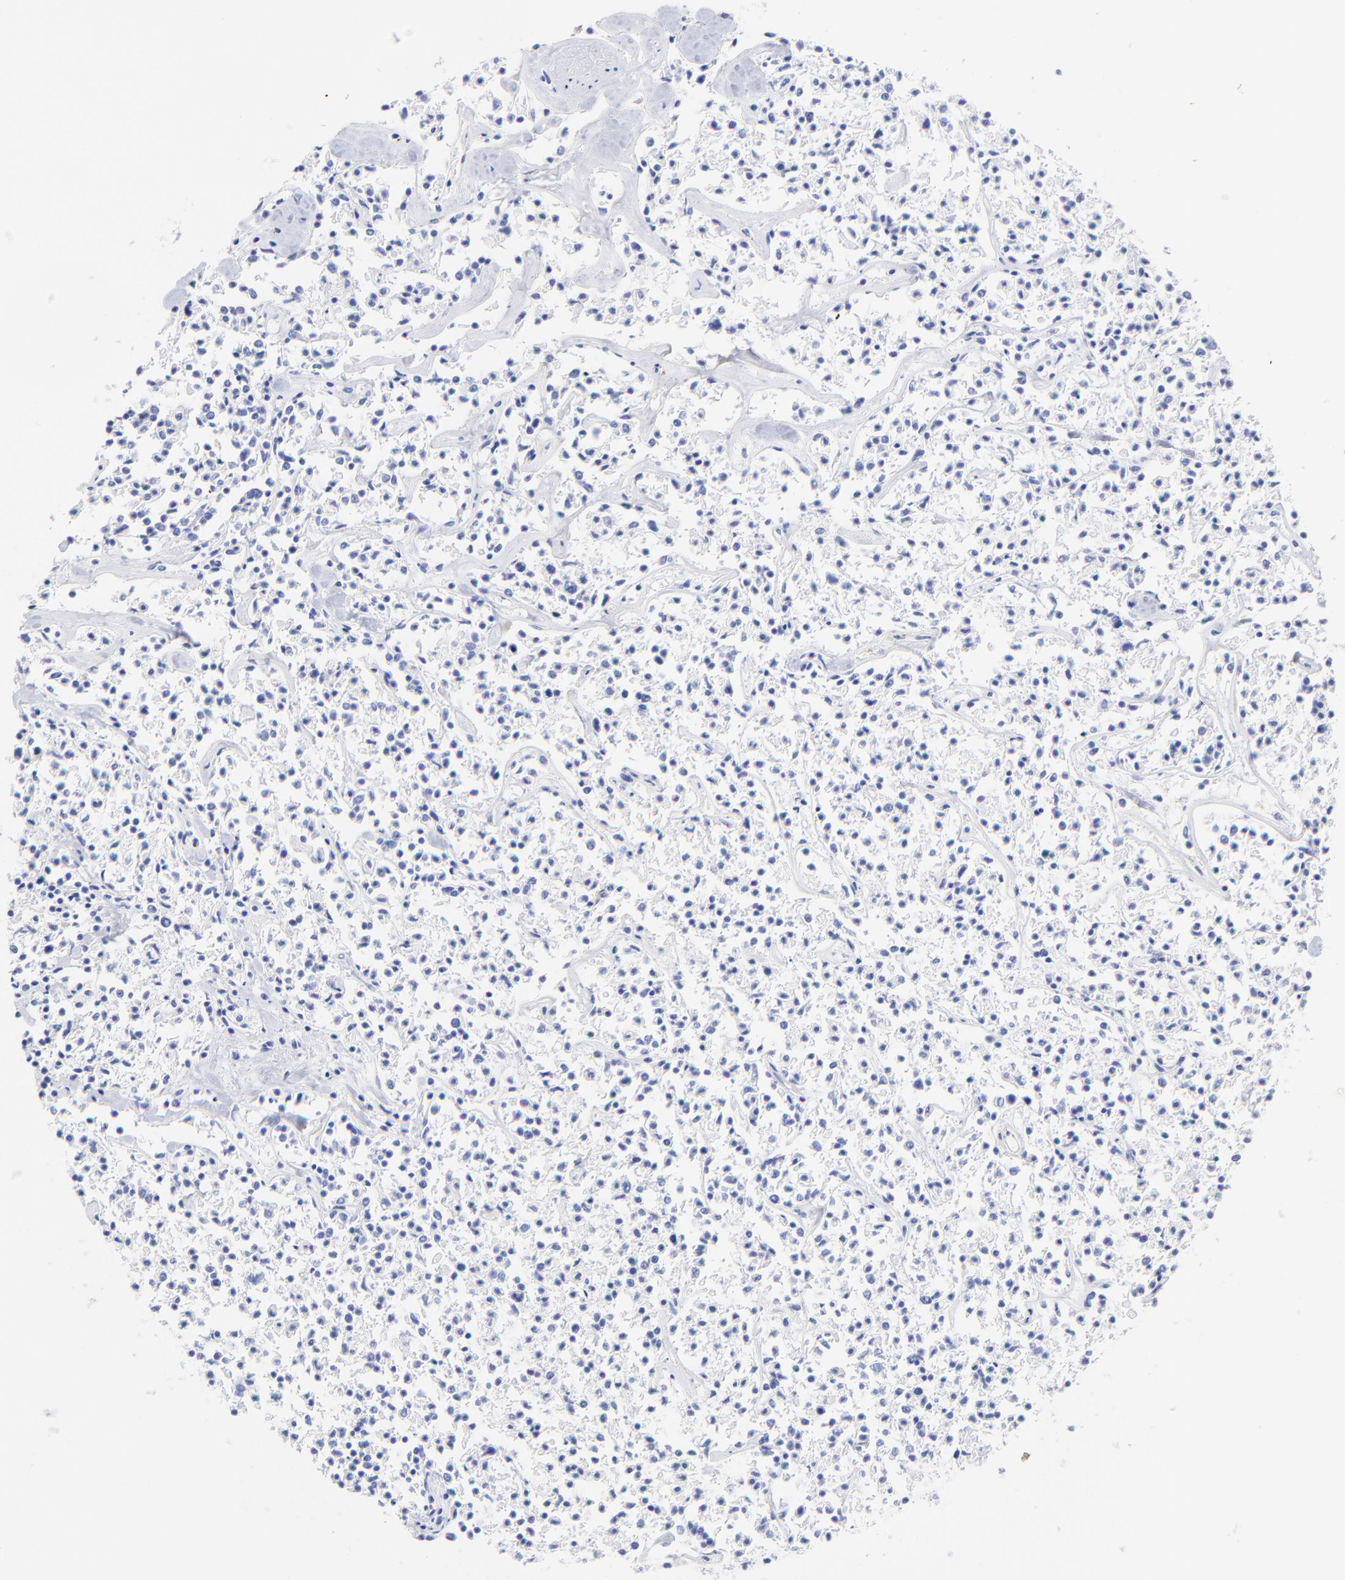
{"staining": {"intensity": "negative", "quantity": "none", "location": "none"}, "tissue": "lymphoma", "cell_type": "Tumor cells", "image_type": "cancer", "snomed": [{"axis": "morphology", "description": "Malignant lymphoma, non-Hodgkin's type, Low grade"}, {"axis": "topography", "description": "Small intestine"}], "caption": "The immunohistochemistry histopathology image has no significant positivity in tumor cells of malignant lymphoma, non-Hodgkin's type (low-grade) tissue.", "gene": "C1QTNF6", "patient": {"sex": "female", "age": 59}}